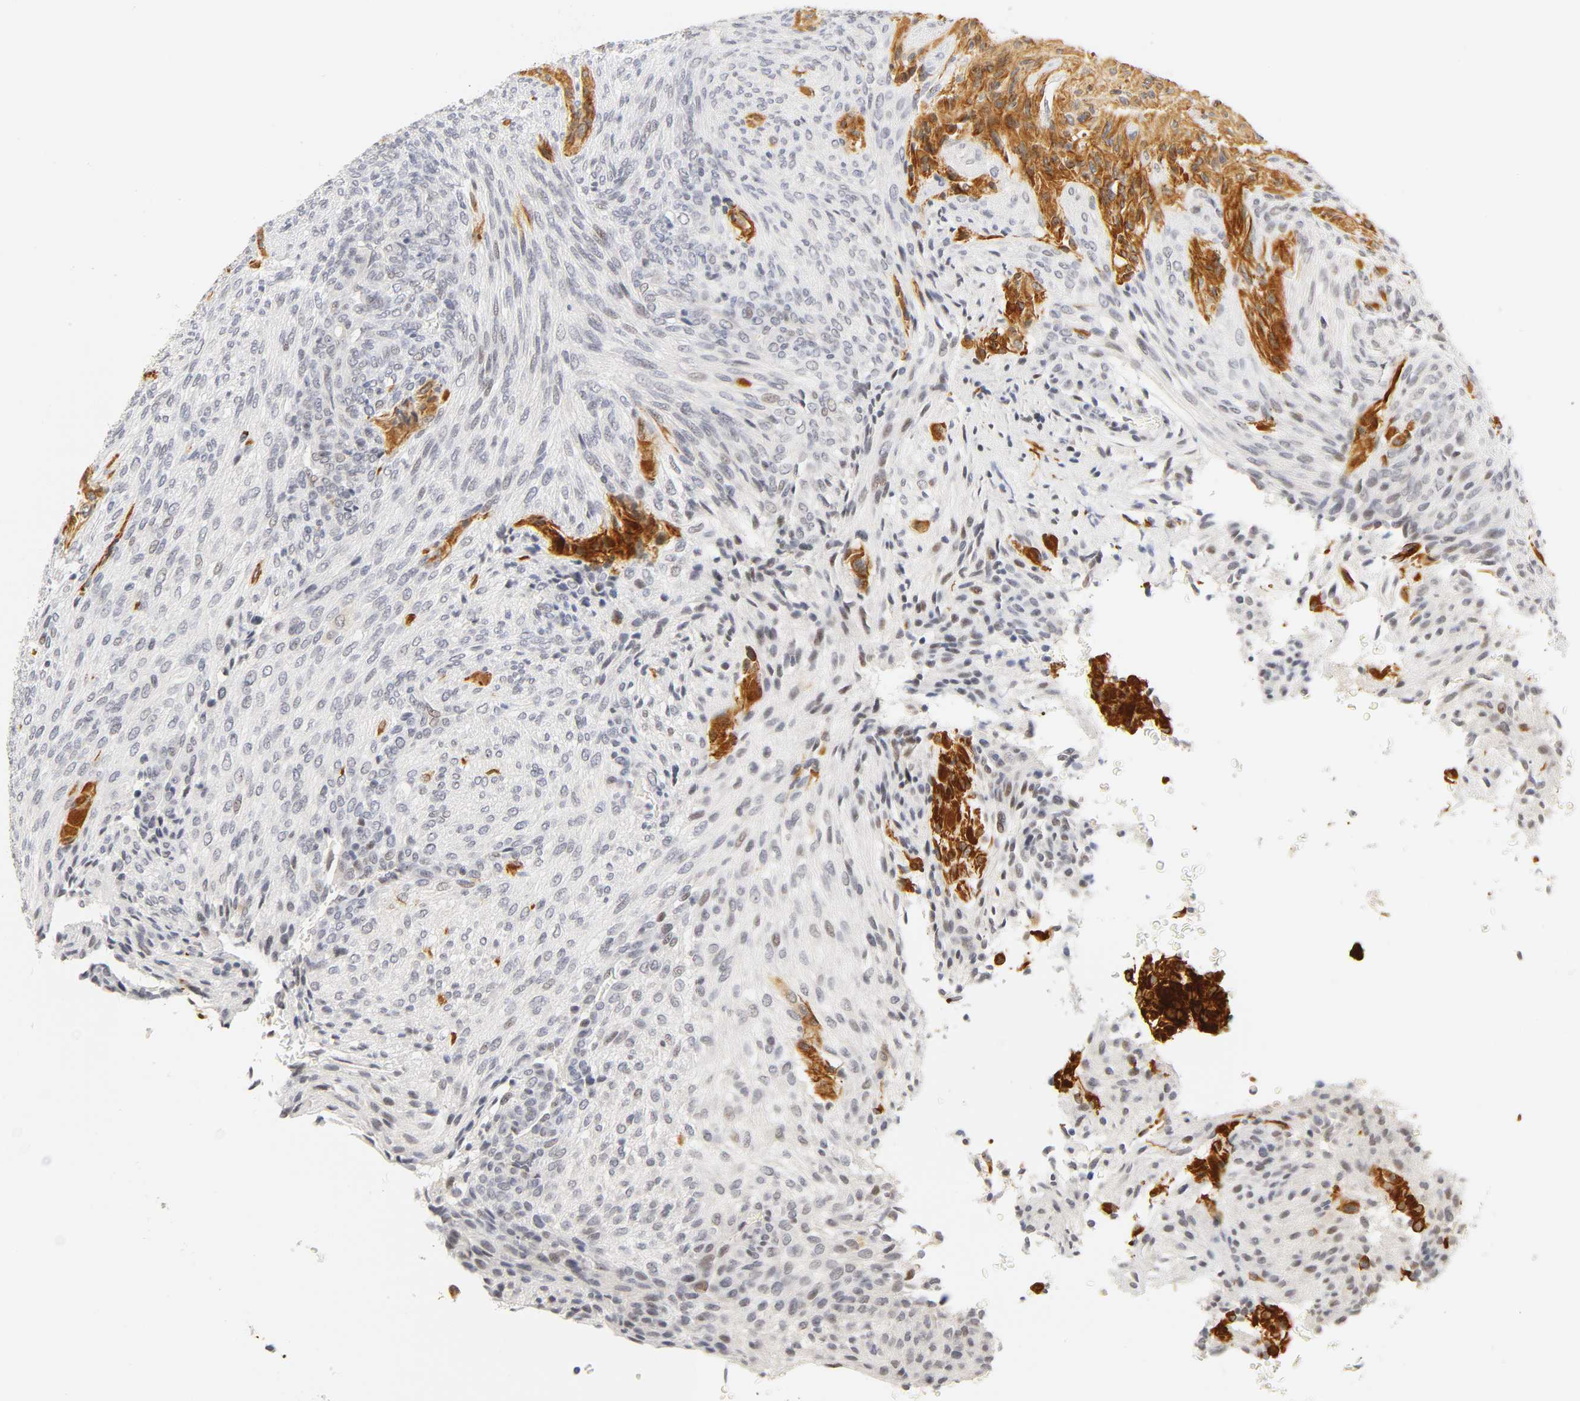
{"staining": {"intensity": "strong", "quantity": "25%-75%", "location": "cytoplasmic/membranous,nuclear"}, "tissue": "glioma", "cell_type": "Tumor cells", "image_type": "cancer", "snomed": [{"axis": "morphology", "description": "Glioma, malignant, High grade"}, {"axis": "topography", "description": "Cerebral cortex"}], "caption": "Brown immunohistochemical staining in glioma demonstrates strong cytoplasmic/membranous and nuclear positivity in approximately 25%-75% of tumor cells.", "gene": "MNAT1", "patient": {"sex": "female", "age": 55}}